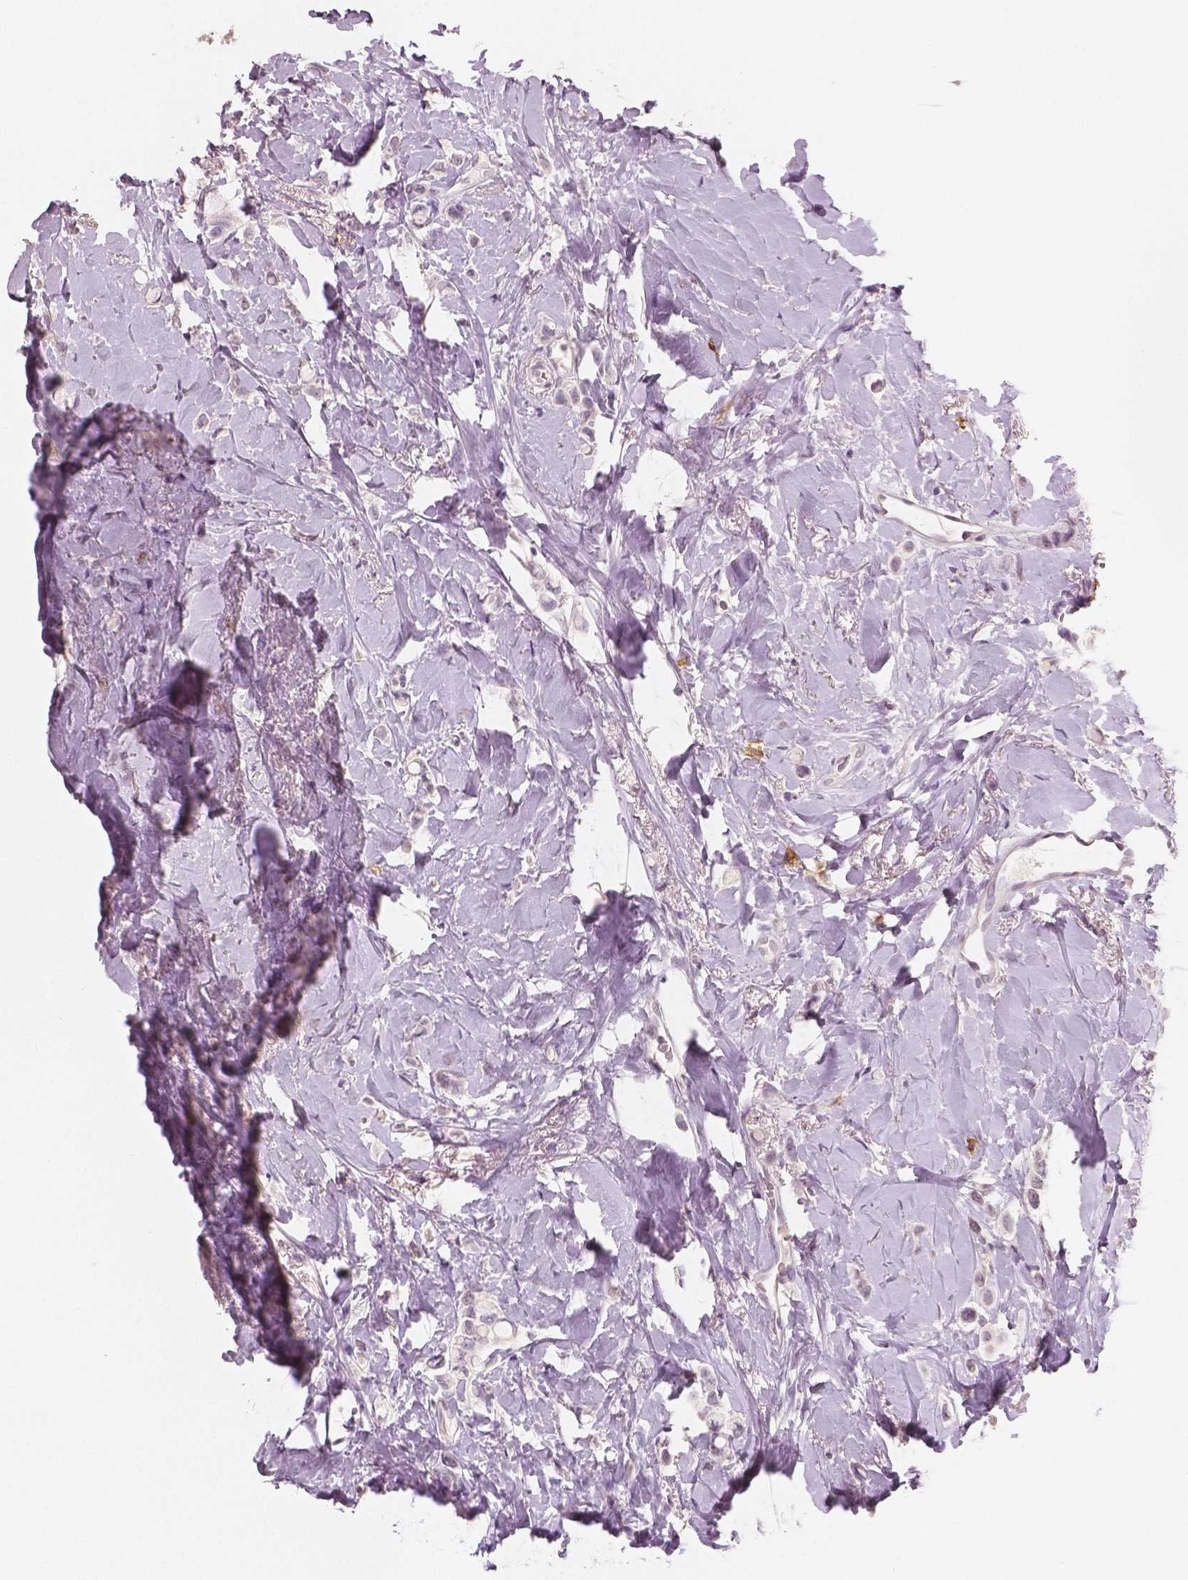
{"staining": {"intensity": "negative", "quantity": "none", "location": "none"}, "tissue": "breast cancer", "cell_type": "Tumor cells", "image_type": "cancer", "snomed": [{"axis": "morphology", "description": "Lobular carcinoma"}, {"axis": "topography", "description": "Breast"}], "caption": "IHC of human breast lobular carcinoma demonstrates no staining in tumor cells.", "gene": "KIT", "patient": {"sex": "female", "age": 66}}